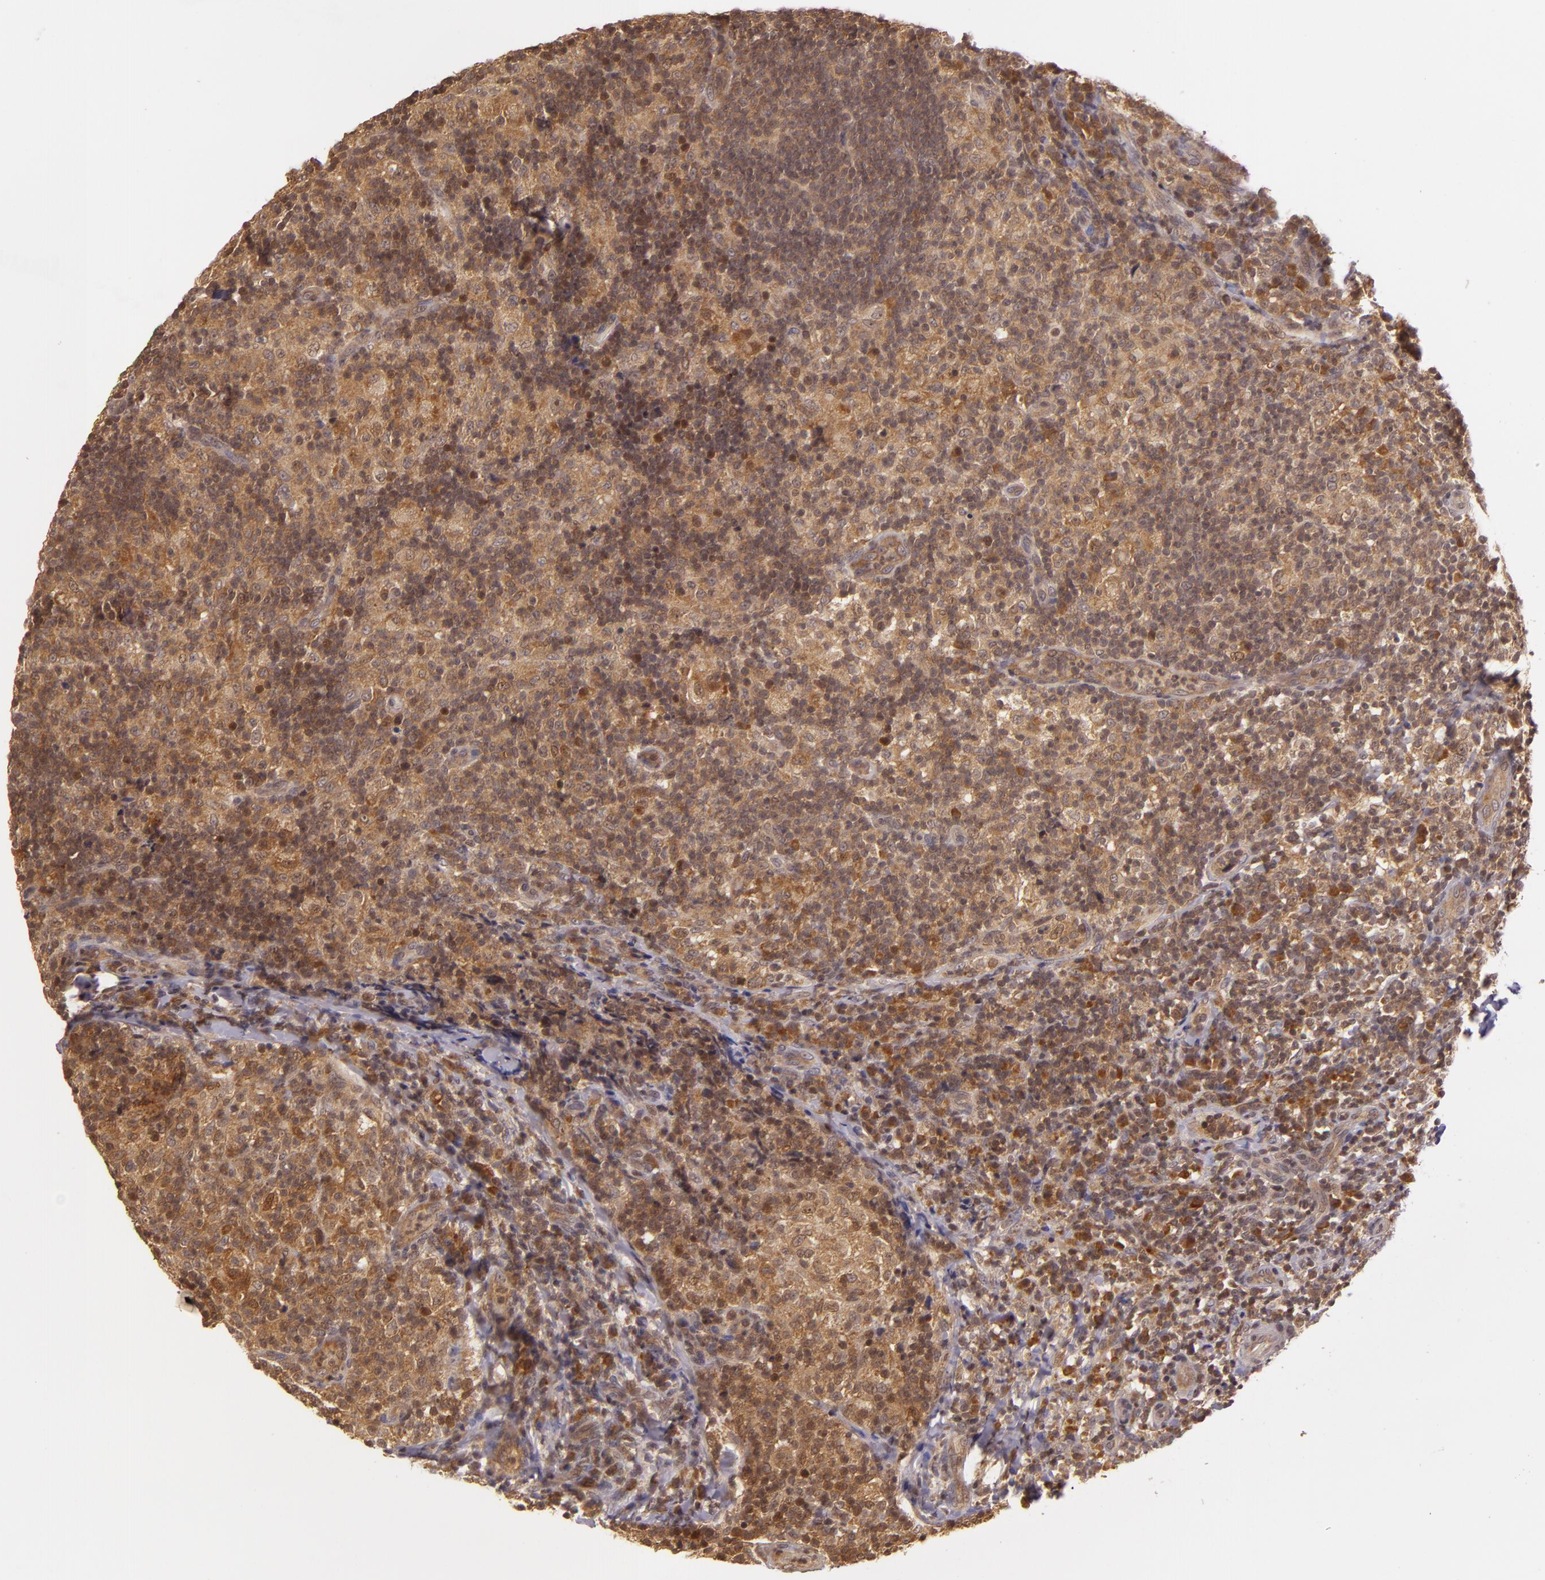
{"staining": {"intensity": "moderate", "quantity": ">75%", "location": "cytoplasmic/membranous"}, "tissue": "lymph node", "cell_type": "Germinal center cells", "image_type": "normal", "snomed": [{"axis": "morphology", "description": "Normal tissue, NOS"}, {"axis": "morphology", "description": "Inflammation, NOS"}, {"axis": "topography", "description": "Lymph node"}], "caption": "Immunohistochemistry (IHC) (DAB (3,3'-diaminobenzidine)) staining of unremarkable lymph node displays moderate cytoplasmic/membranous protein expression in about >75% of germinal center cells.", "gene": "TXNRD2", "patient": {"sex": "male", "age": 46}}